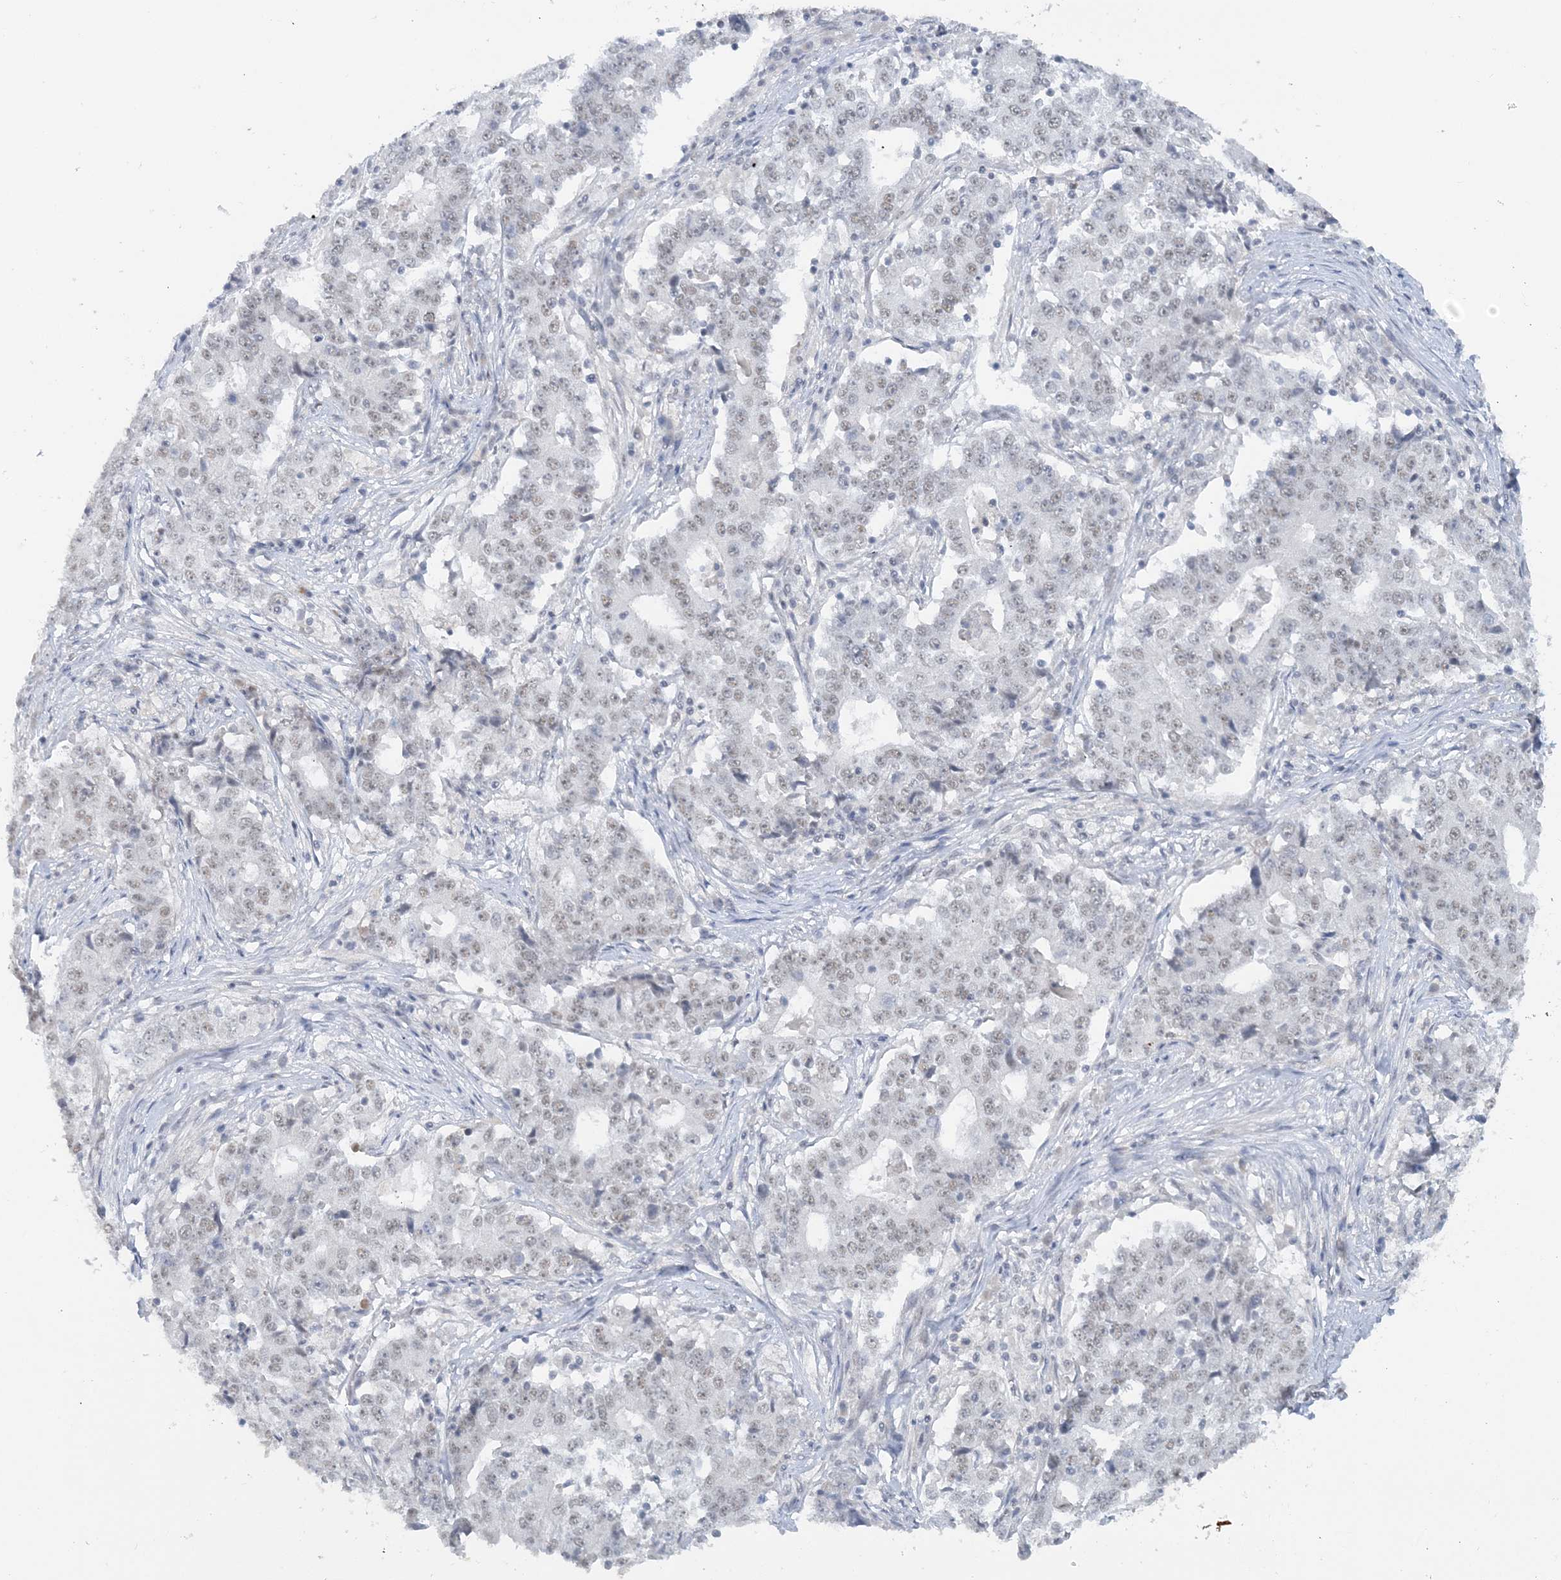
{"staining": {"intensity": "weak", "quantity": "25%-75%", "location": "nuclear"}, "tissue": "stomach cancer", "cell_type": "Tumor cells", "image_type": "cancer", "snomed": [{"axis": "morphology", "description": "Adenocarcinoma, NOS"}, {"axis": "topography", "description": "Stomach"}], "caption": "This image exhibits IHC staining of human stomach adenocarcinoma, with low weak nuclear positivity in about 25%-75% of tumor cells.", "gene": "KMT2D", "patient": {"sex": "male", "age": 59}}